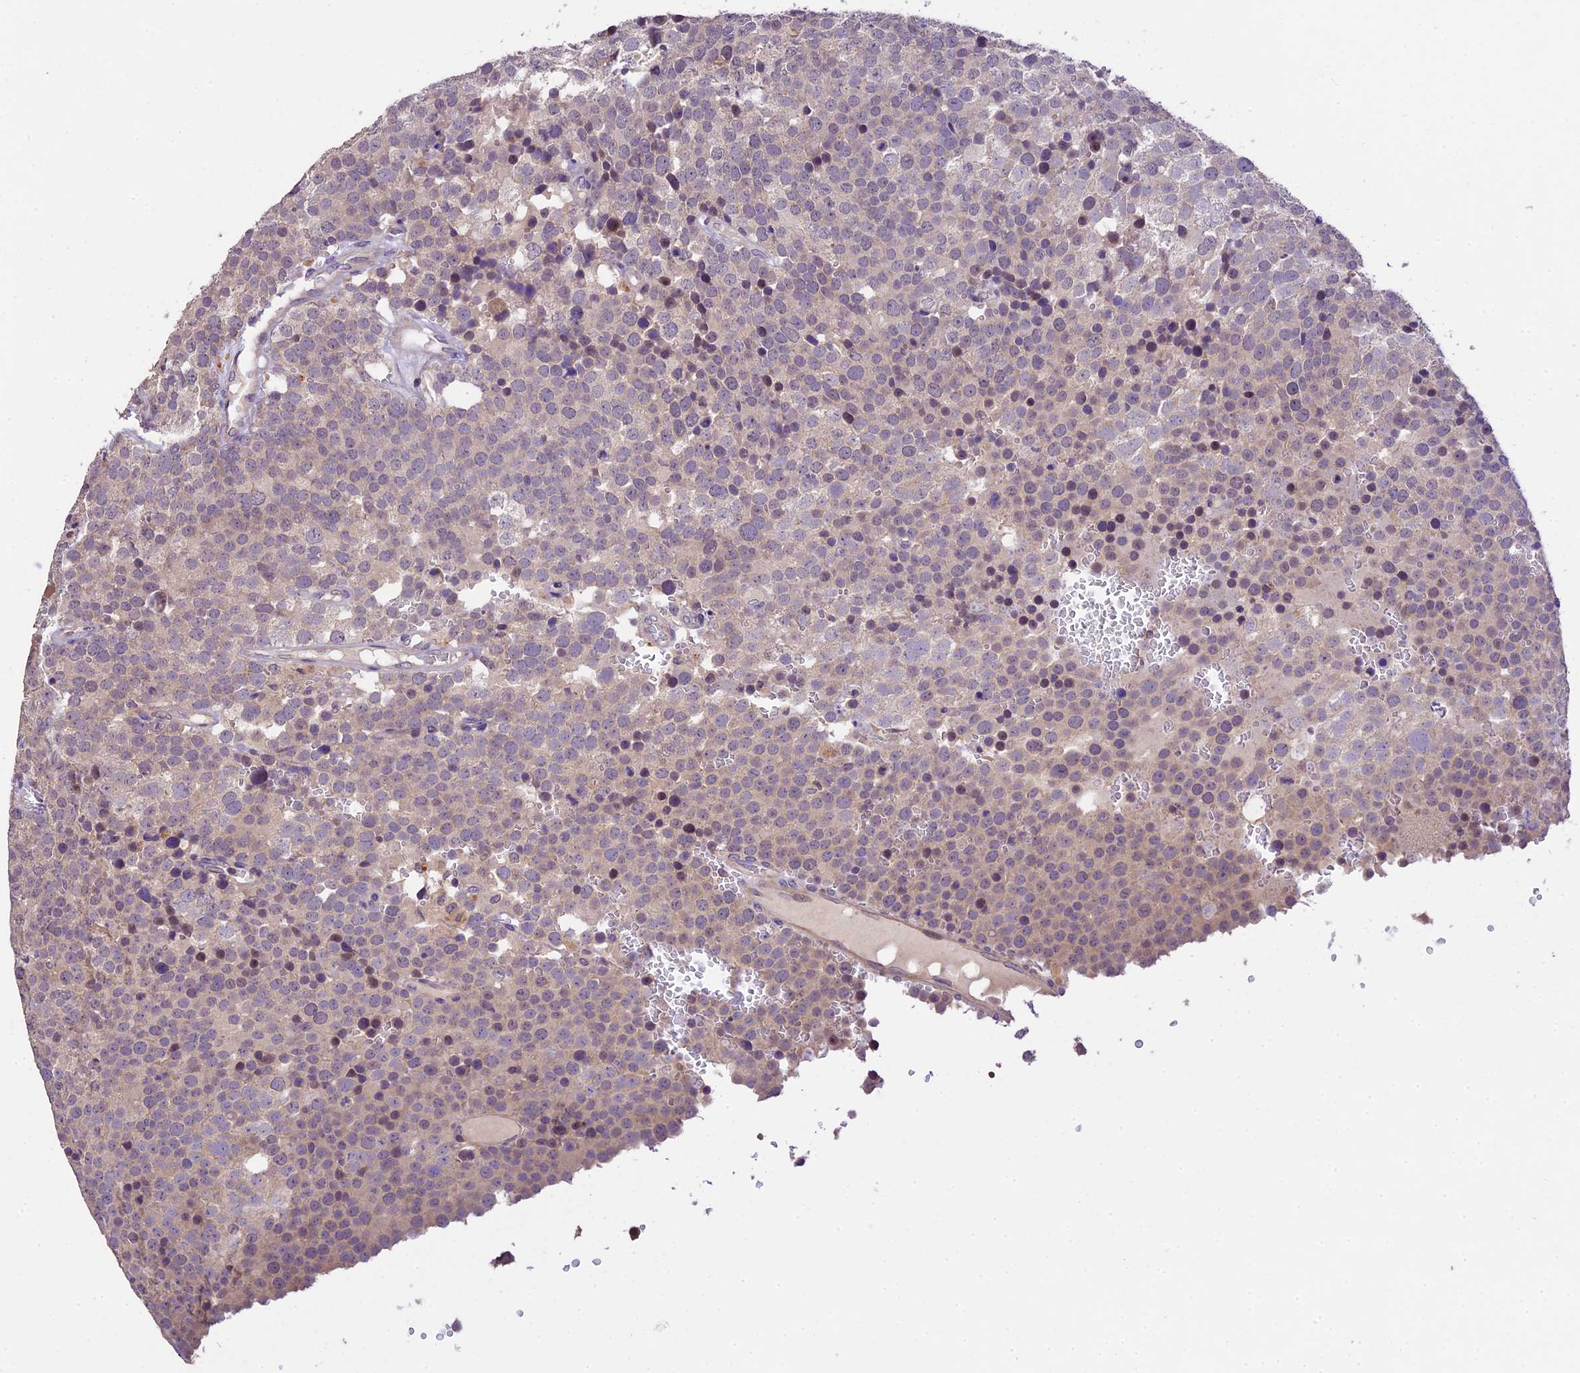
{"staining": {"intensity": "weak", "quantity": "<25%", "location": "cytoplasmic/membranous"}, "tissue": "testis cancer", "cell_type": "Tumor cells", "image_type": "cancer", "snomed": [{"axis": "morphology", "description": "Seminoma, NOS"}, {"axis": "topography", "description": "Testis"}], "caption": "This is a image of IHC staining of seminoma (testis), which shows no staining in tumor cells.", "gene": "DGKH", "patient": {"sex": "male", "age": 71}}